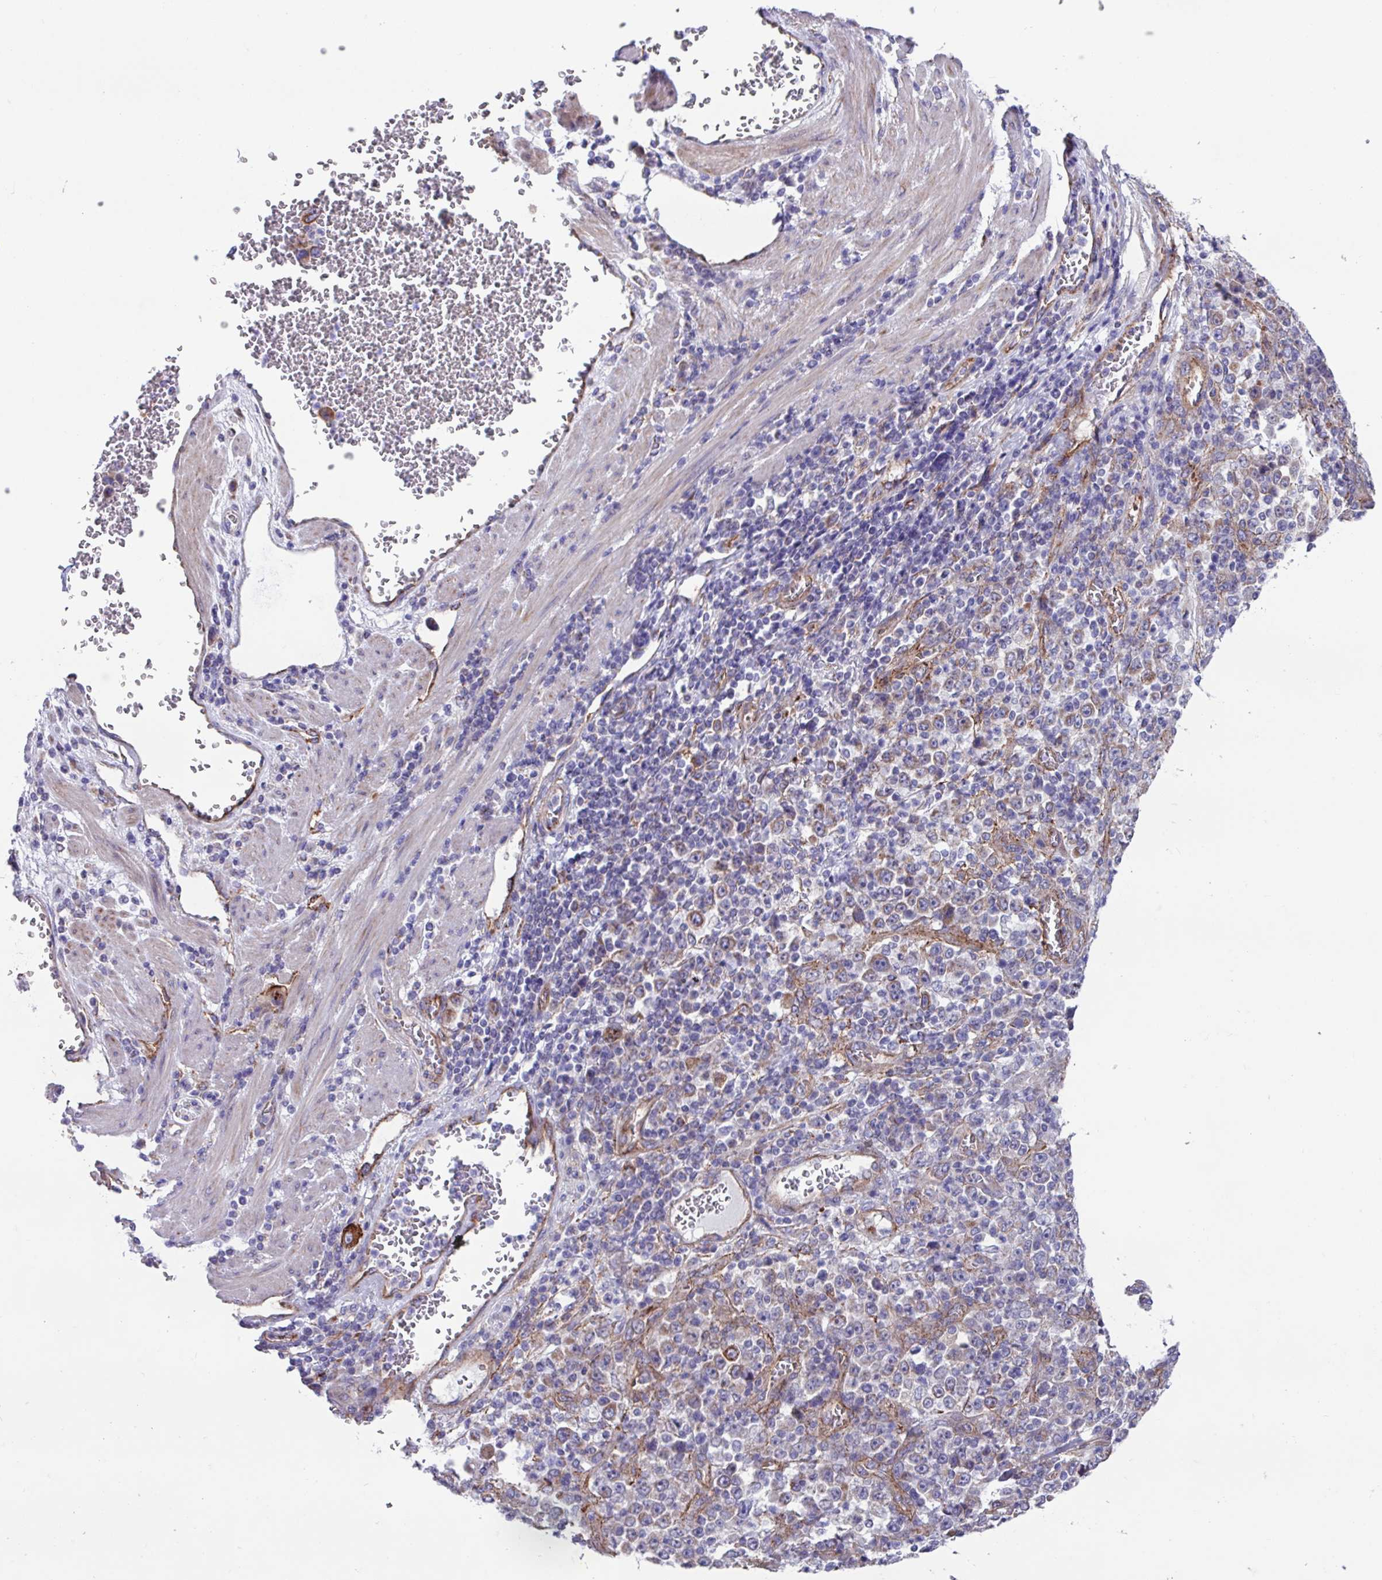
{"staining": {"intensity": "moderate", "quantity": "<25%", "location": "cytoplasmic/membranous"}, "tissue": "stomach cancer", "cell_type": "Tumor cells", "image_type": "cancer", "snomed": [{"axis": "morphology", "description": "Normal tissue, NOS"}, {"axis": "morphology", "description": "Adenocarcinoma, NOS"}, {"axis": "topography", "description": "Stomach, upper"}, {"axis": "topography", "description": "Stomach"}], "caption": "High-magnification brightfield microscopy of stomach adenocarcinoma stained with DAB (3,3'-diaminobenzidine) (brown) and counterstained with hematoxylin (blue). tumor cells exhibit moderate cytoplasmic/membranous staining is present in approximately<25% of cells.", "gene": "OTULIN", "patient": {"sex": "male", "age": 59}}